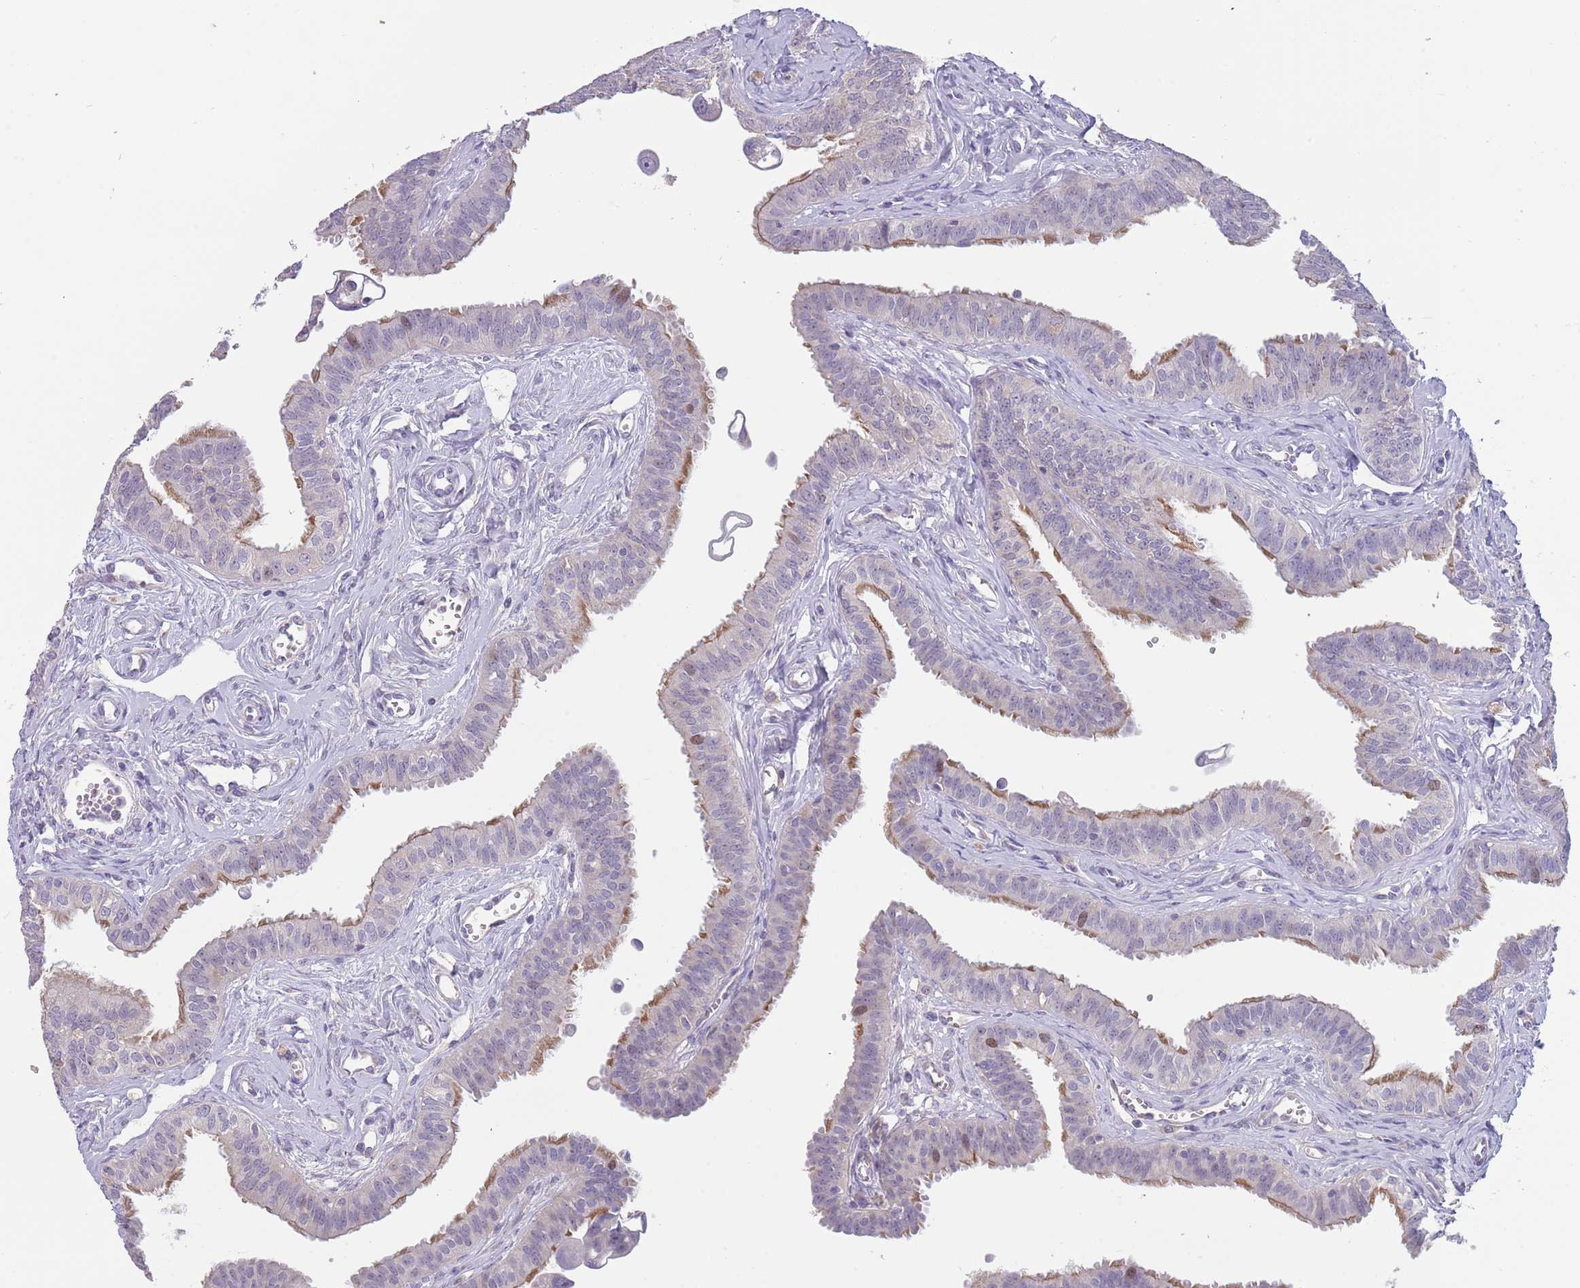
{"staining": {"intensity": "moderate", "quantity": "<25%", "location": "cytoplasmic/membranous"}, "tissue": "fallopian tube", "cell_type": "Glandular cells", "image_type": "normal", "snomed": [{"axis": "morphology", "description": "Normal tissue, NOS"}, {"axis": "morphology", "description": "Carcinoma, NOS"}, {"axis": "topography", "description": "Fallopian tube"}, {"axis": "topography", "description": "Ovary"}], "caption": "This histopathology image exhibits immunohistochemistry (IHC) staining of unremarkable fallopian tube, with low moderate cytoplasmic/membranous expression in approximately <25% of glandular cells.", "gene": "PIMREG", "patient": {"sex": "female", "age": 59}}